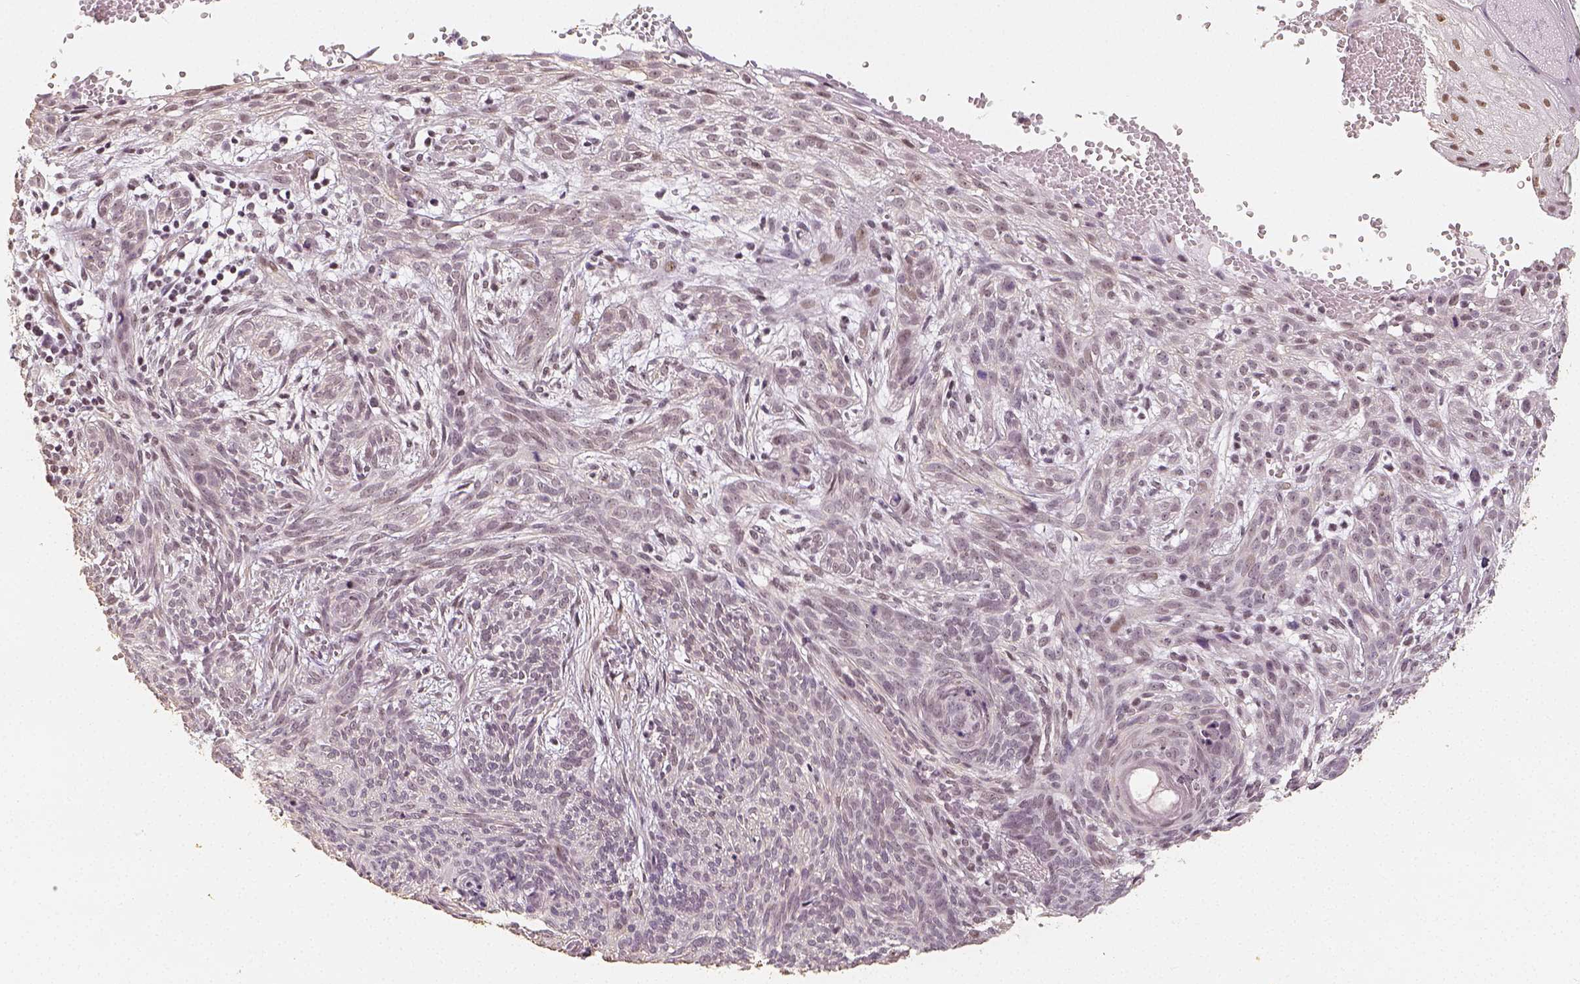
{"staining": {"intensity": "weak", "quantity": "<25%", "location": "nuclear"}, "tissue": "skin cancer", "cell_type": "Tumor cells", "image_type": "cancer", "snomed": [{"axis": "morphology", "description": "Basal cell carcinoma"}, {"axis": "topography", "description": "Skin"}], "caption": "Skin cancer (basal cell carcinoma) was stained to show a protein in brown. There is no significant expression in tumor cells.", "gene": "HDAC1", "patient": {"sex": "male", "age": 84}}